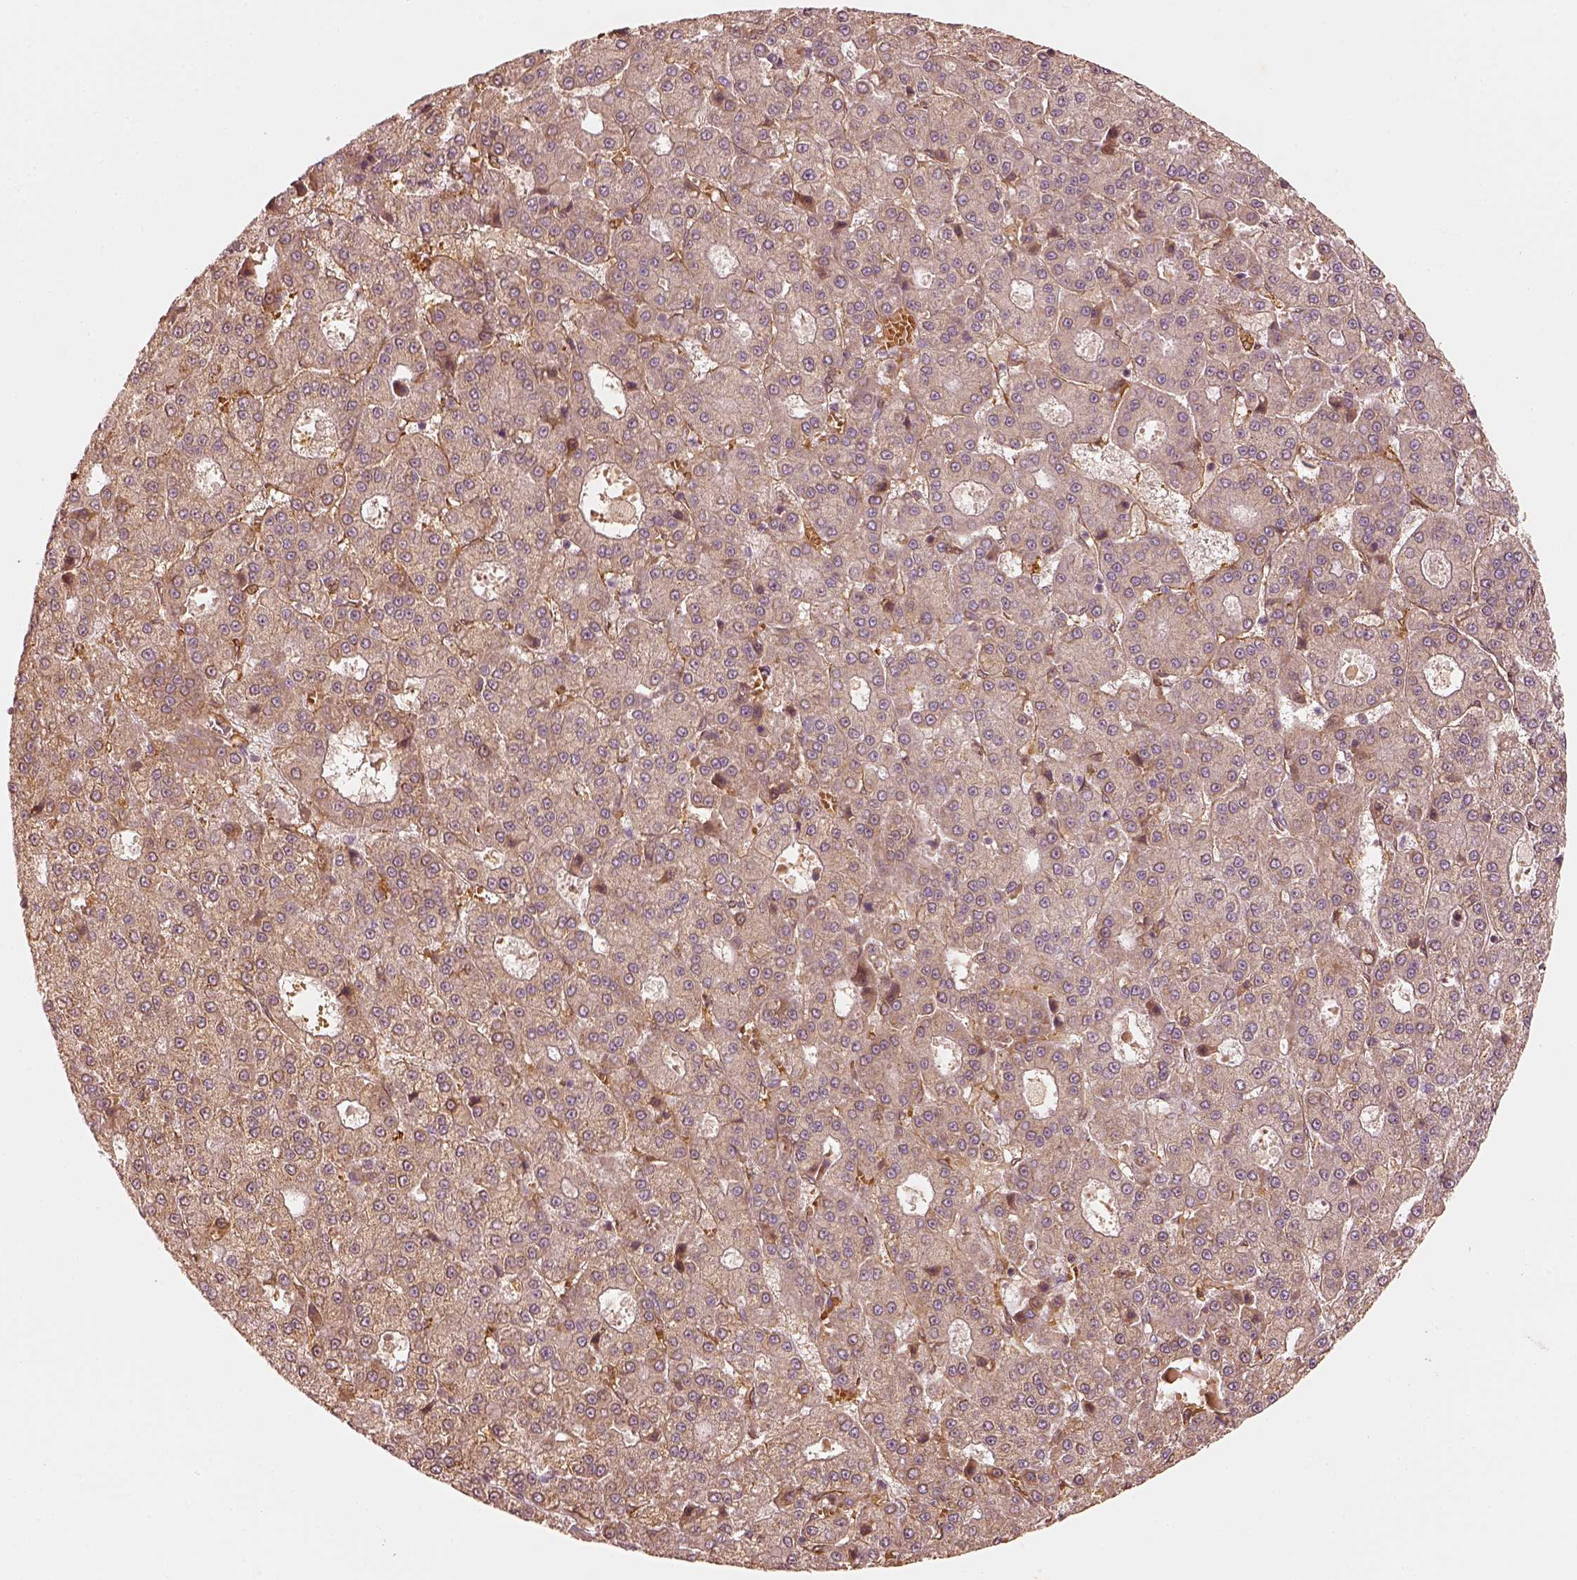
{"staining": {"intensity": "weak", "quantity": "<25%", "location": "cytoplasmic/membranous"}, "tissue": "liver cancer", "cell_type": "Tumor cells", "image_type": "cancer", "snomed": [{"axis": "morphology", "description": "Carcinoma, Hepatocellular, NOS"}, {"axis": "topography", "description": "Liver"}], "caption": "Liver cancer stained for a protein using immunohistochemistry demonstrates no positivity tumor cells.", "gene": "FSCN1", "patient": {"sex": "male", "age": 70}}